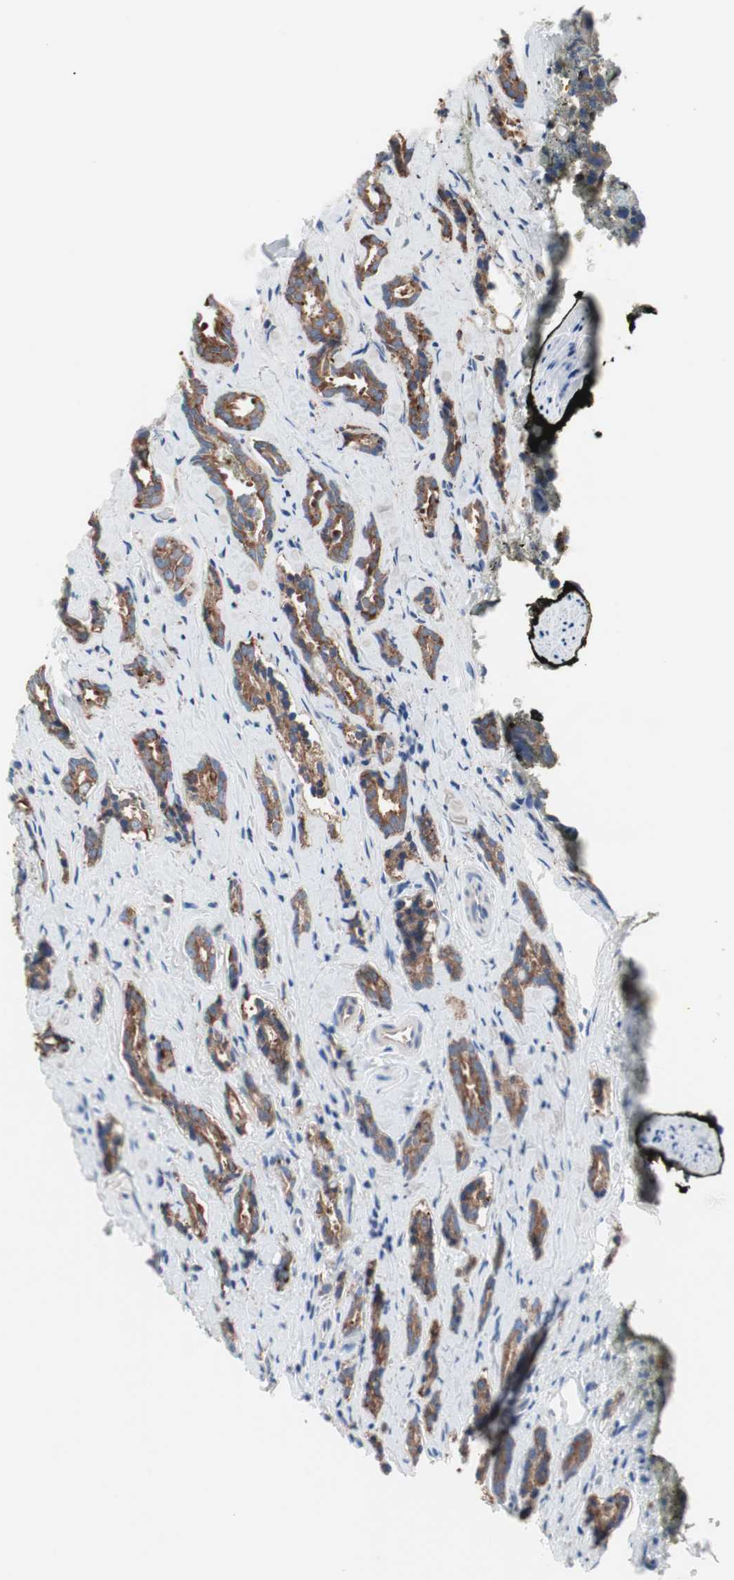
{"staining": {"intensity": "moderate", "quantity": ">75%", "location": "cytoplasmic/membranous"}, "tissue": "prostate cancer", "cell_type": "Tumor cells", "image_type": "cancer", "snomed": [{"axis": "morphology", "description": "Adenocarcinoma, High grade"}, {"axis": "topography", "description": "Prostate"}], "caption": "An image of human prostate adenocarcinoma (high-grade) stained for a protein shows moderate cytoplasmic/membranous brown staining in tumor cells.", "gene": "SLC27A4", "patient": {"sex": "male", "age": 67}}